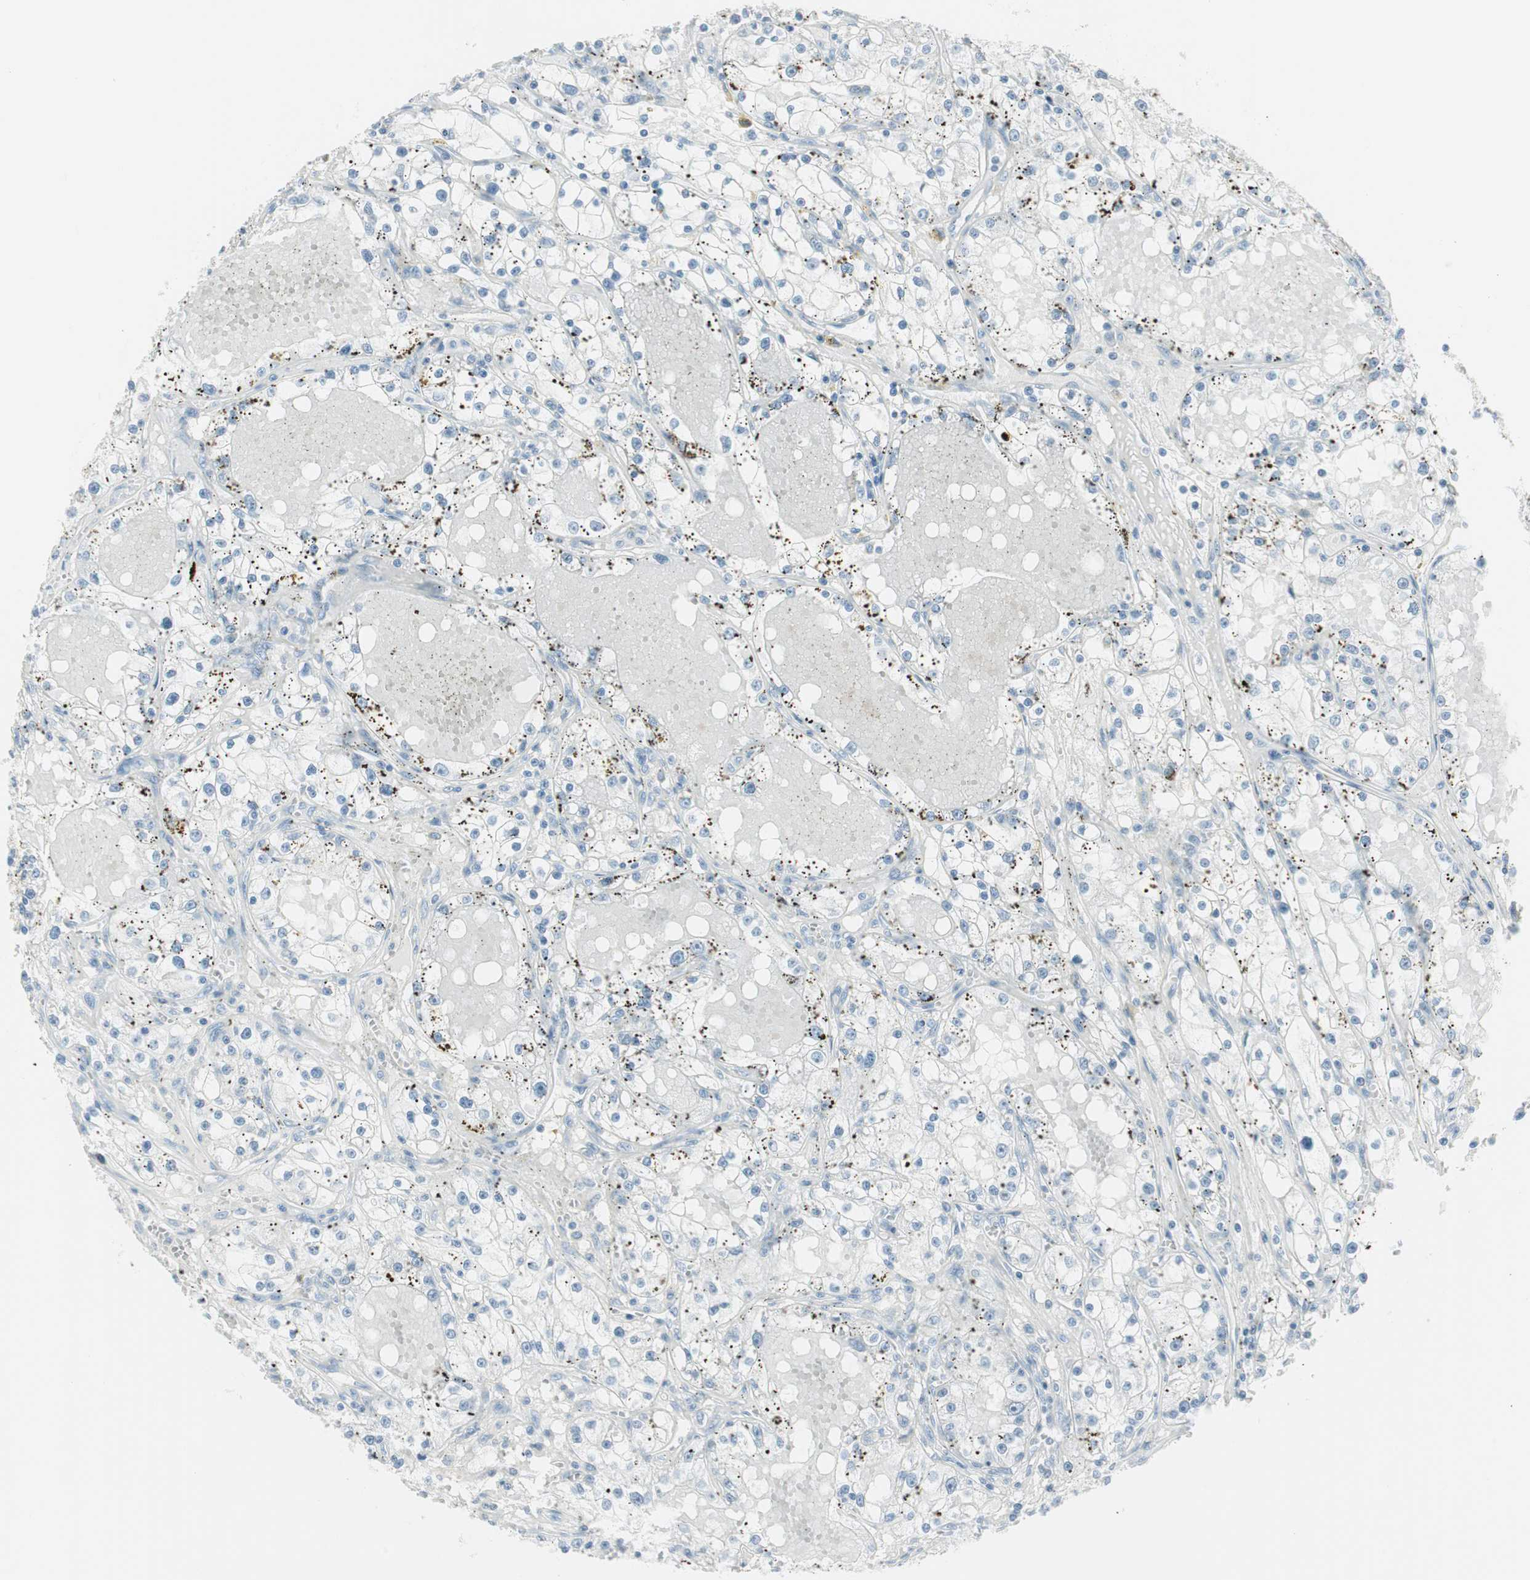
{"staining": {"intensity": "negative", "quantity": "none", "location": "none"}, "tissue": "renal cancer", "cell_type": "Tumor cells", "image_type": "cancer", "snomed": [{"axis": "morphology", "description": "Adenocarcinoma, NOS"}, {"axis": "topography", "description": "Kidney"}], "caption": "High power microscopy micrograph of an immunohistochemistry (IHC) image of renal adenocarcinoma, revealing no significant expression in tumor cells. (Immunohistochemistry (ihc), brightfield microscopy, high magnification).", "gene": "ITLN2", "patient": {"sex": "male", "age": 56}}